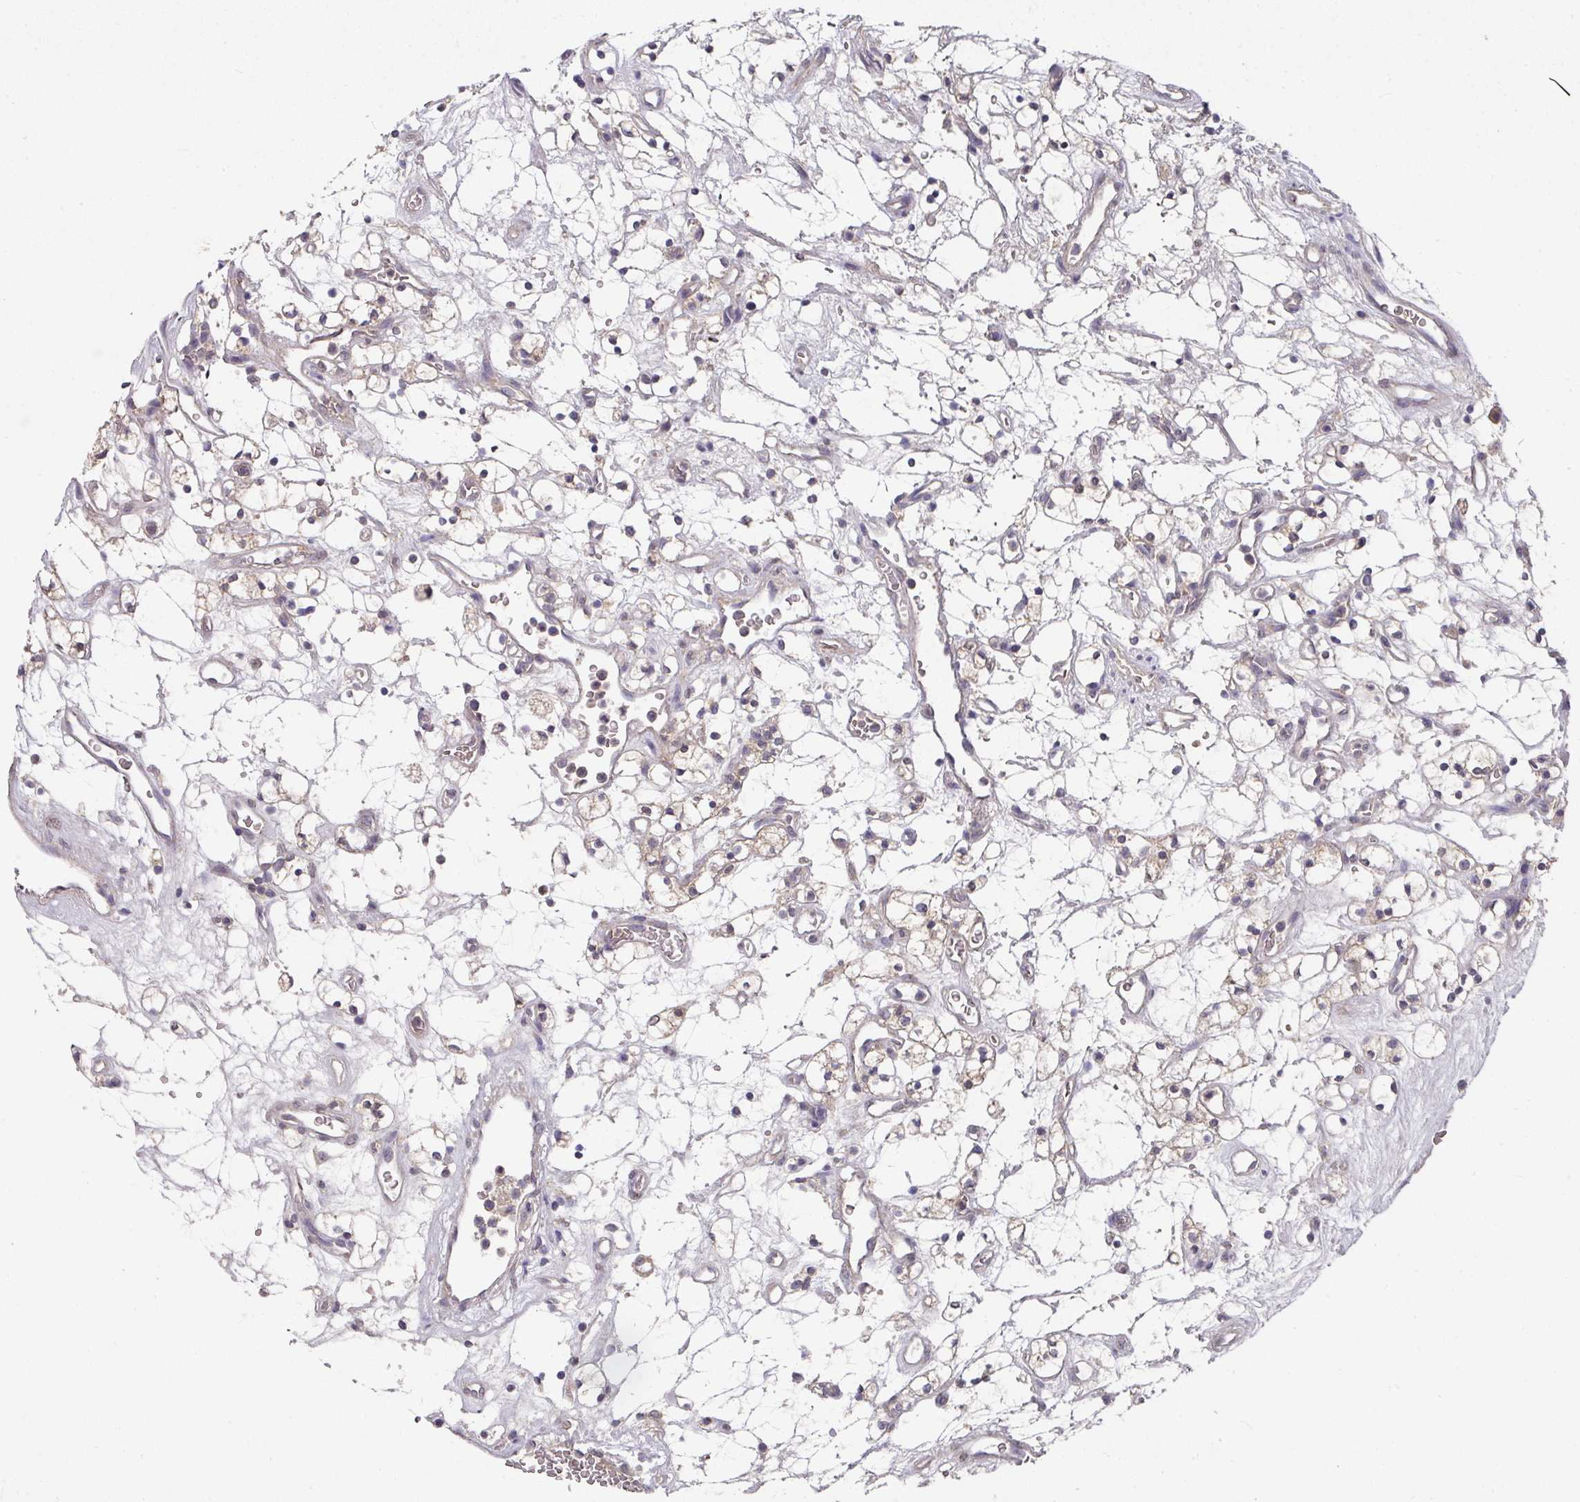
{"staining": {"intensity": "negative", "quantity": "none", "location": "none"}, "tissue": "renal cancer", "cell_type": "Tumor cells", "image_type": "cancer", "snomed": [{"axis": "morphology", "description": "Adenocarcinoma, NOS"}, {"axis": "topography", "description": "Kidney"}], "caption": "The IHC image has no significant positivity in tumor cells of adenocarcinoma (renal) tissue.", "gene": "EXTL3", "patient": {"sex": "female", "age": 69}}